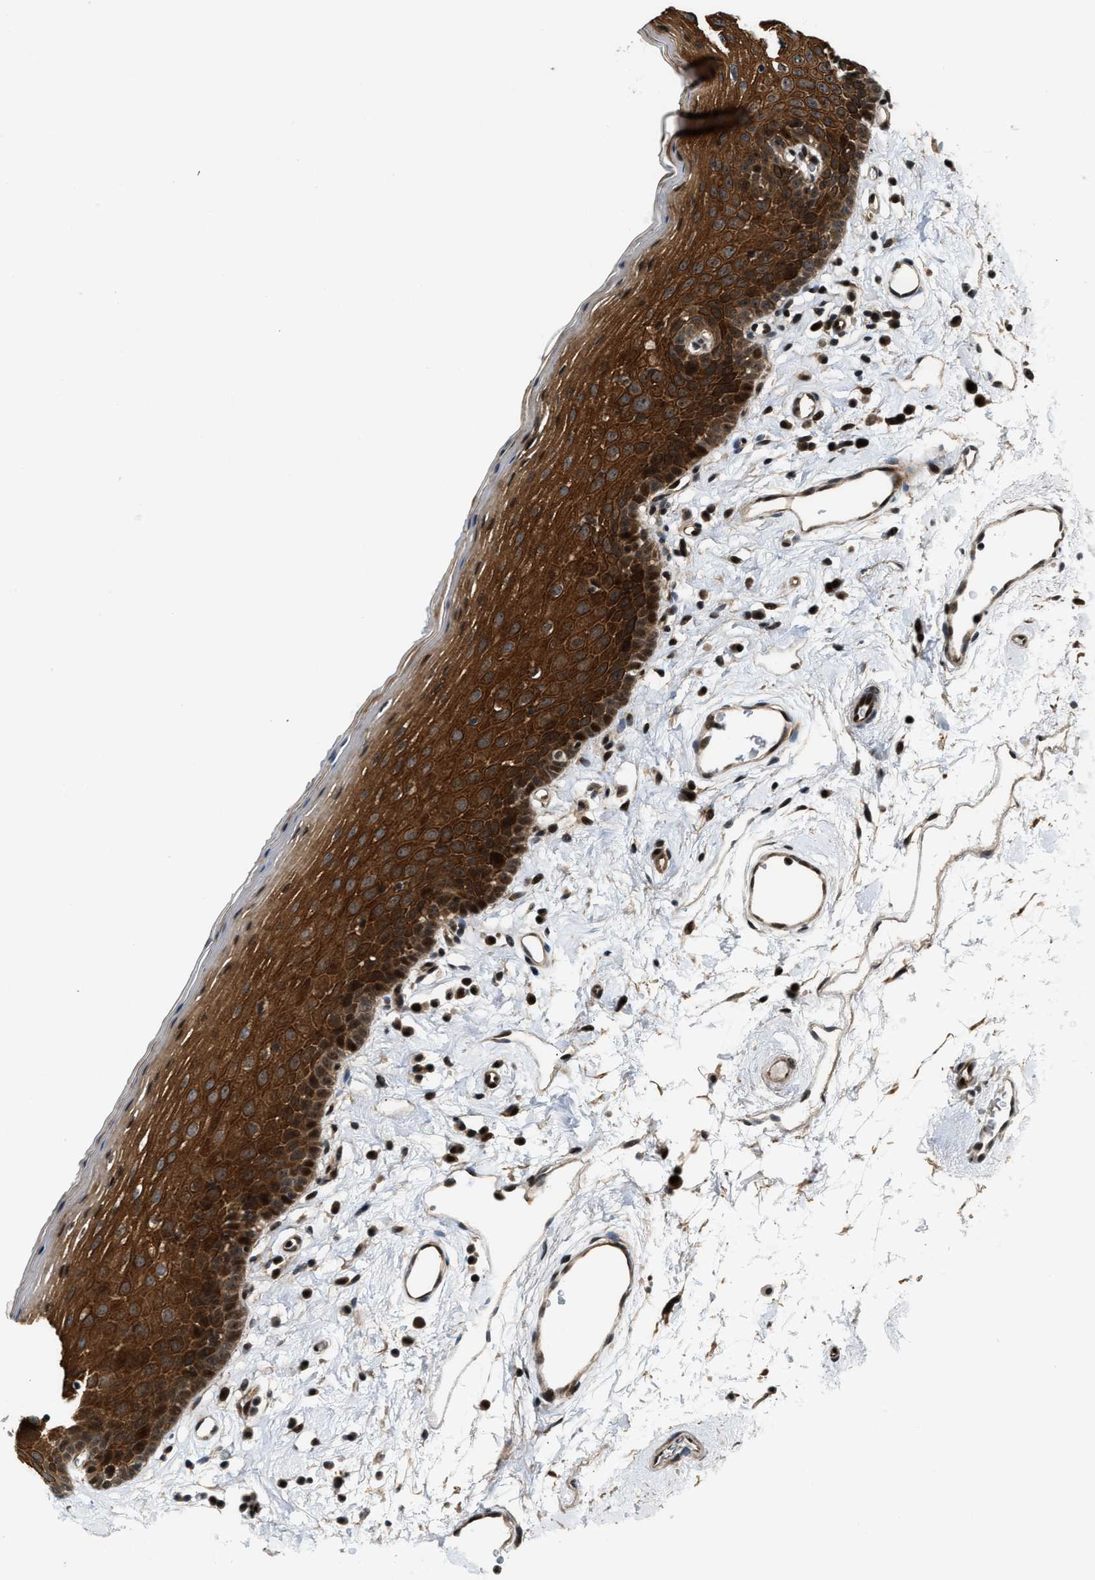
{"staining": {"intensity": "strong", "quantity": ">75%", "location": "cytoplasmic/membranous,nuclear"}, "tissue": "oral mucosa", "cell_type": "Squamous epithelial cells", "image_type": "normal", "snomed": [{"axis": "morphology", "description": "Normal tissue, NOS"}, {"axis": "topography", "description": "Oral tissue"}], "caption": "Protein analysis of unremarkable oral mucosa demonstrates strong cytoplasmic/membranous,nuclear expression in about >75% of squamous epithelial cells.", "gene": "ALDH3A2", "patient": {"sex": "male", "age": 66}}